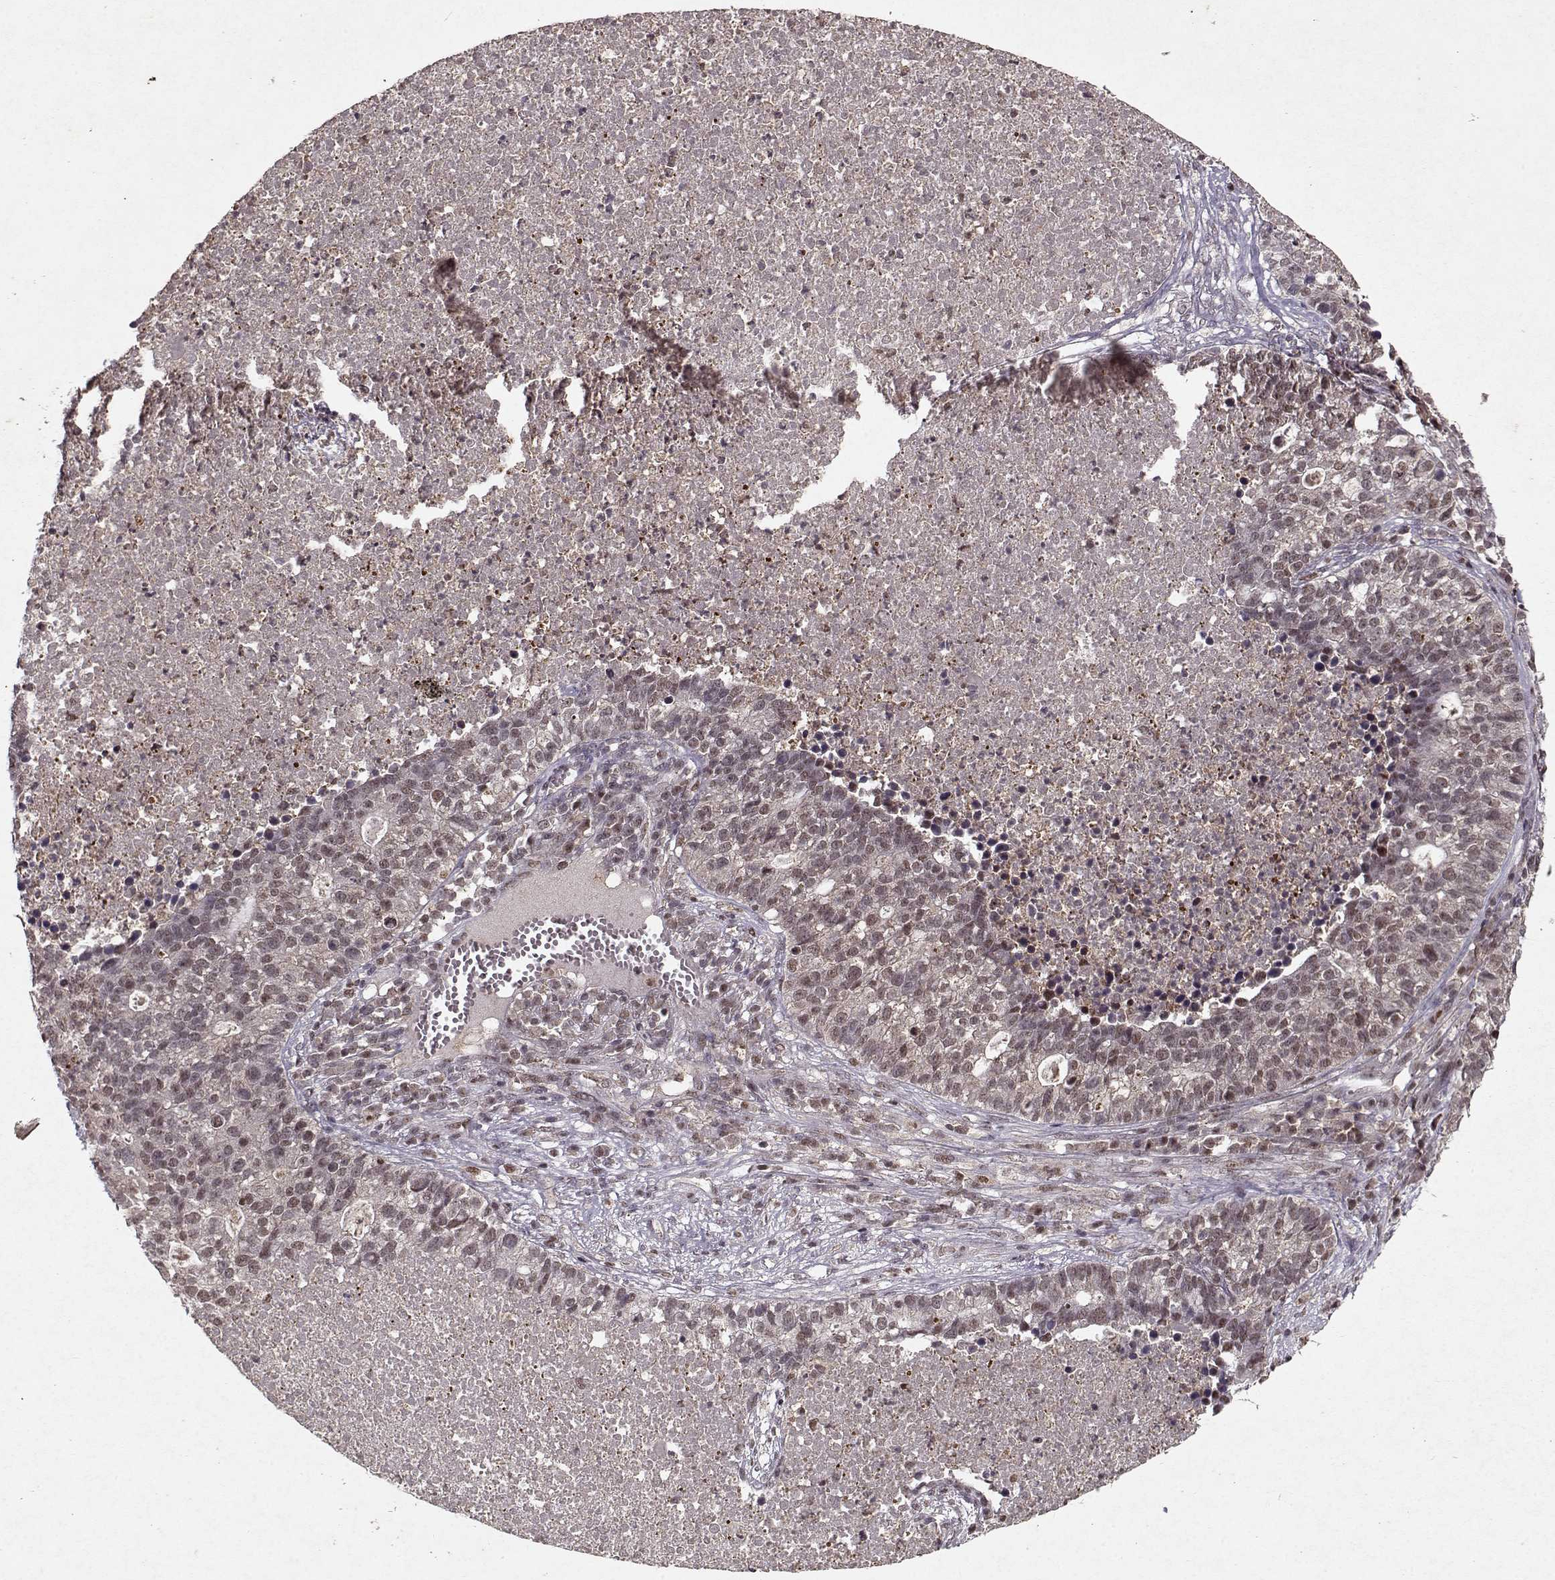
{"staining": {"intensity": "weak", "quantity": "25%-75%", "location": "nuclear"}, "tissue": "lung cancer", "cell_type": "Tumor cells", "image_type": "cancer", "snomed": [{"axis": "morphology", "description": "Adenocarcinoma, NOS"}, {"axis": "topography", "description": "Lung"}], "caption": "Immunohistochemistry (IHC) histopathology image of neoplastic tissue: human adenocarcinoma (lung) stained using immunohistochemistry (IHC) reveals low levels of weak protein expression localized specifically in the nuclear of tumor cells, appearing as a nuclear brown color.", "gene": "PSMA7", "patient": {"sex": "male", "age": 57}}